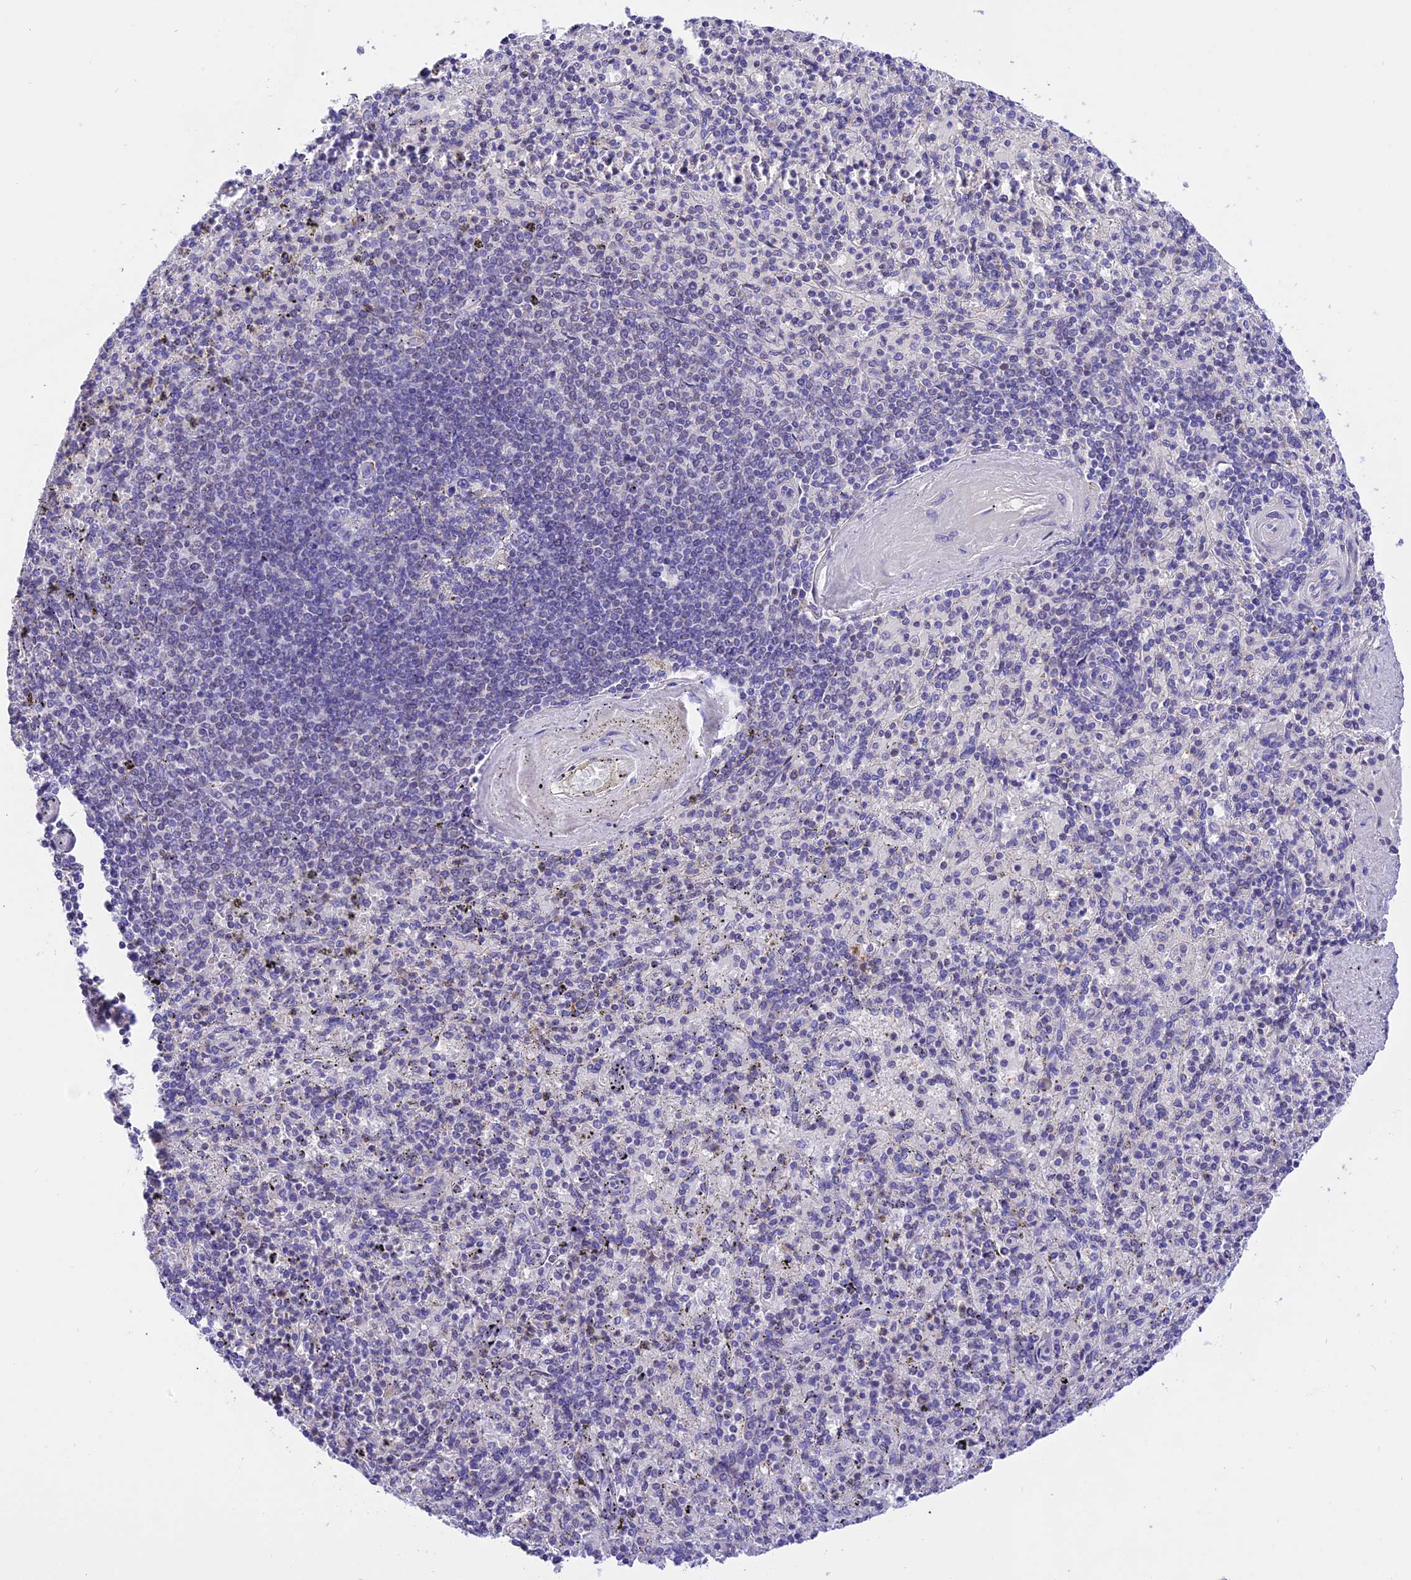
{"staining": {"intensity": "negative", "quantity": "none", "location": "none"}, "tissue": "spleen", "cell_type": "Cells in red pulp", "image_type": "normal", "snomed": [{"axis": "morphology", "description": "Normal tissue, NOS"}, {"axis": "topography", "description": "Spleen"}], "caption": "This is an immunohistochemistry image of unremarkable human spleen. There is no positivity in cells in red pulp.", "gene": "COL6A5", "patient": {"sex": "male", "age": 82}}